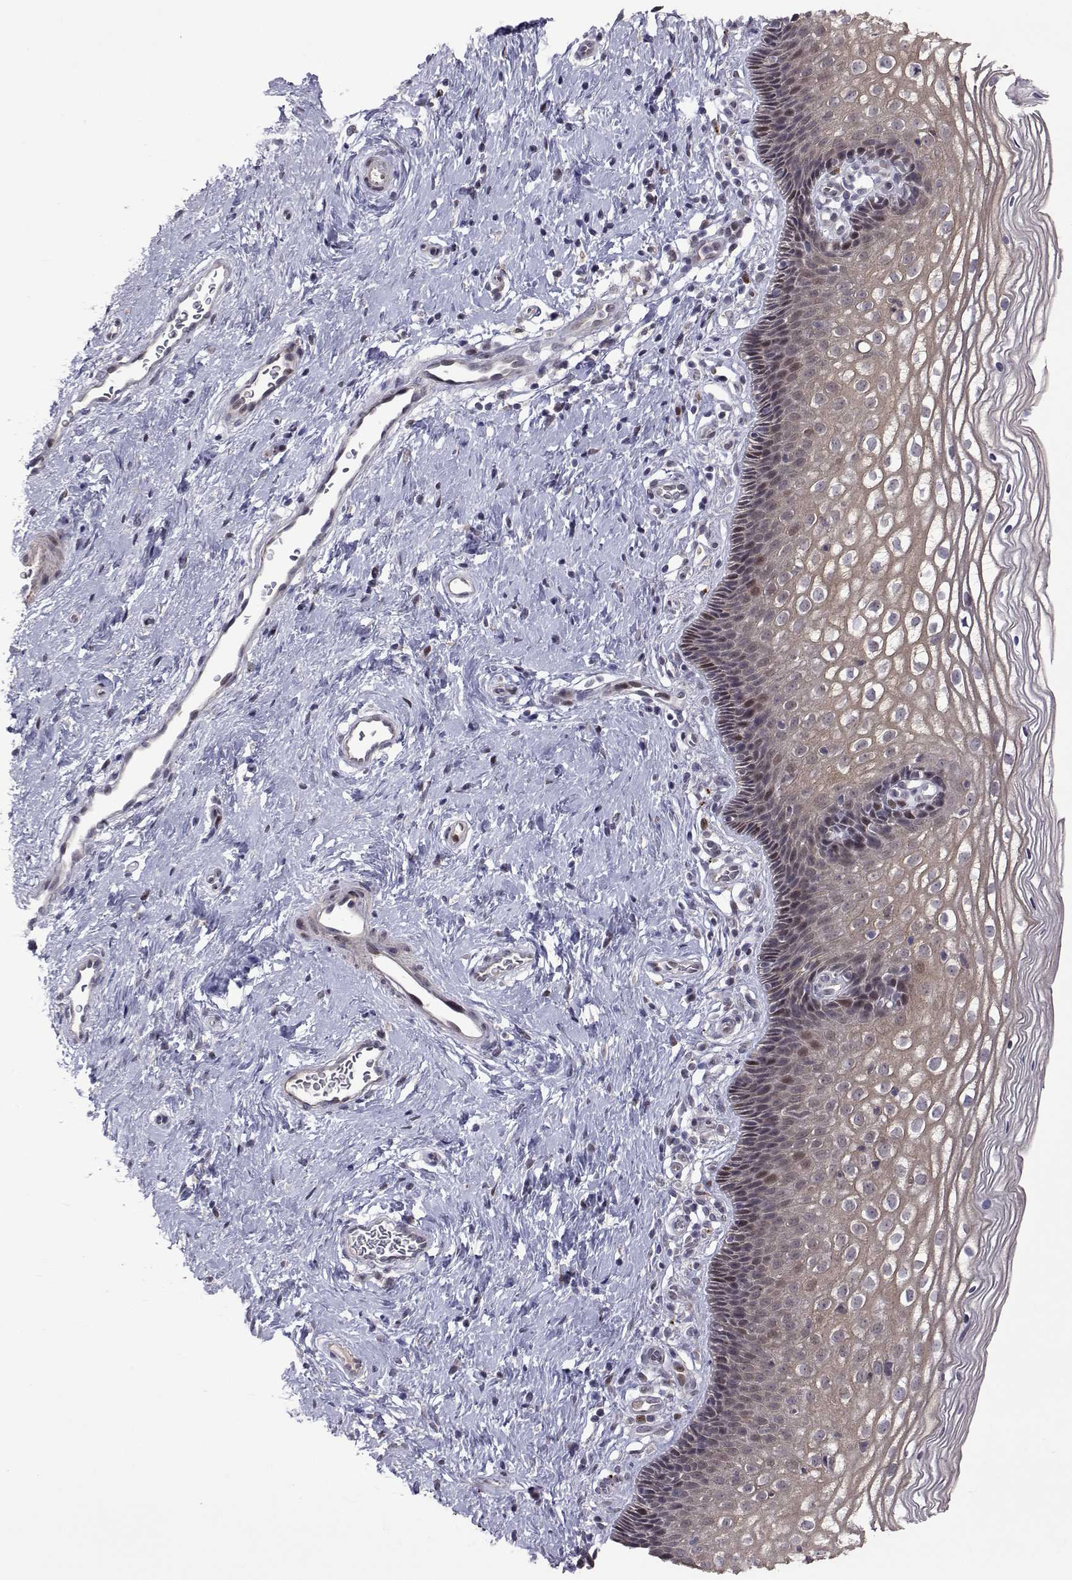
{"staining": {"intensity": "moderate", "quantity": ">75%", "location": "nuclear"}, "tissue": "cervix", "cell_type": "Glandular cells", "image_type": "normal", "snomed": [{"axis": "morphology", "description": "Normal tissue, NOS"}, {"axis": "topography", "description": "Cervix"}], "caption": "High-magnification brightfield microscopy of normal cervix stained with DAB (brown) and counterstained with hematoxylin (blue). glandular cells exhibit moderate nuclear staining is identified in approximately>75% of cells.", "gene": "EFCAB3", "patient": {"sex": "female", "age": 34}}